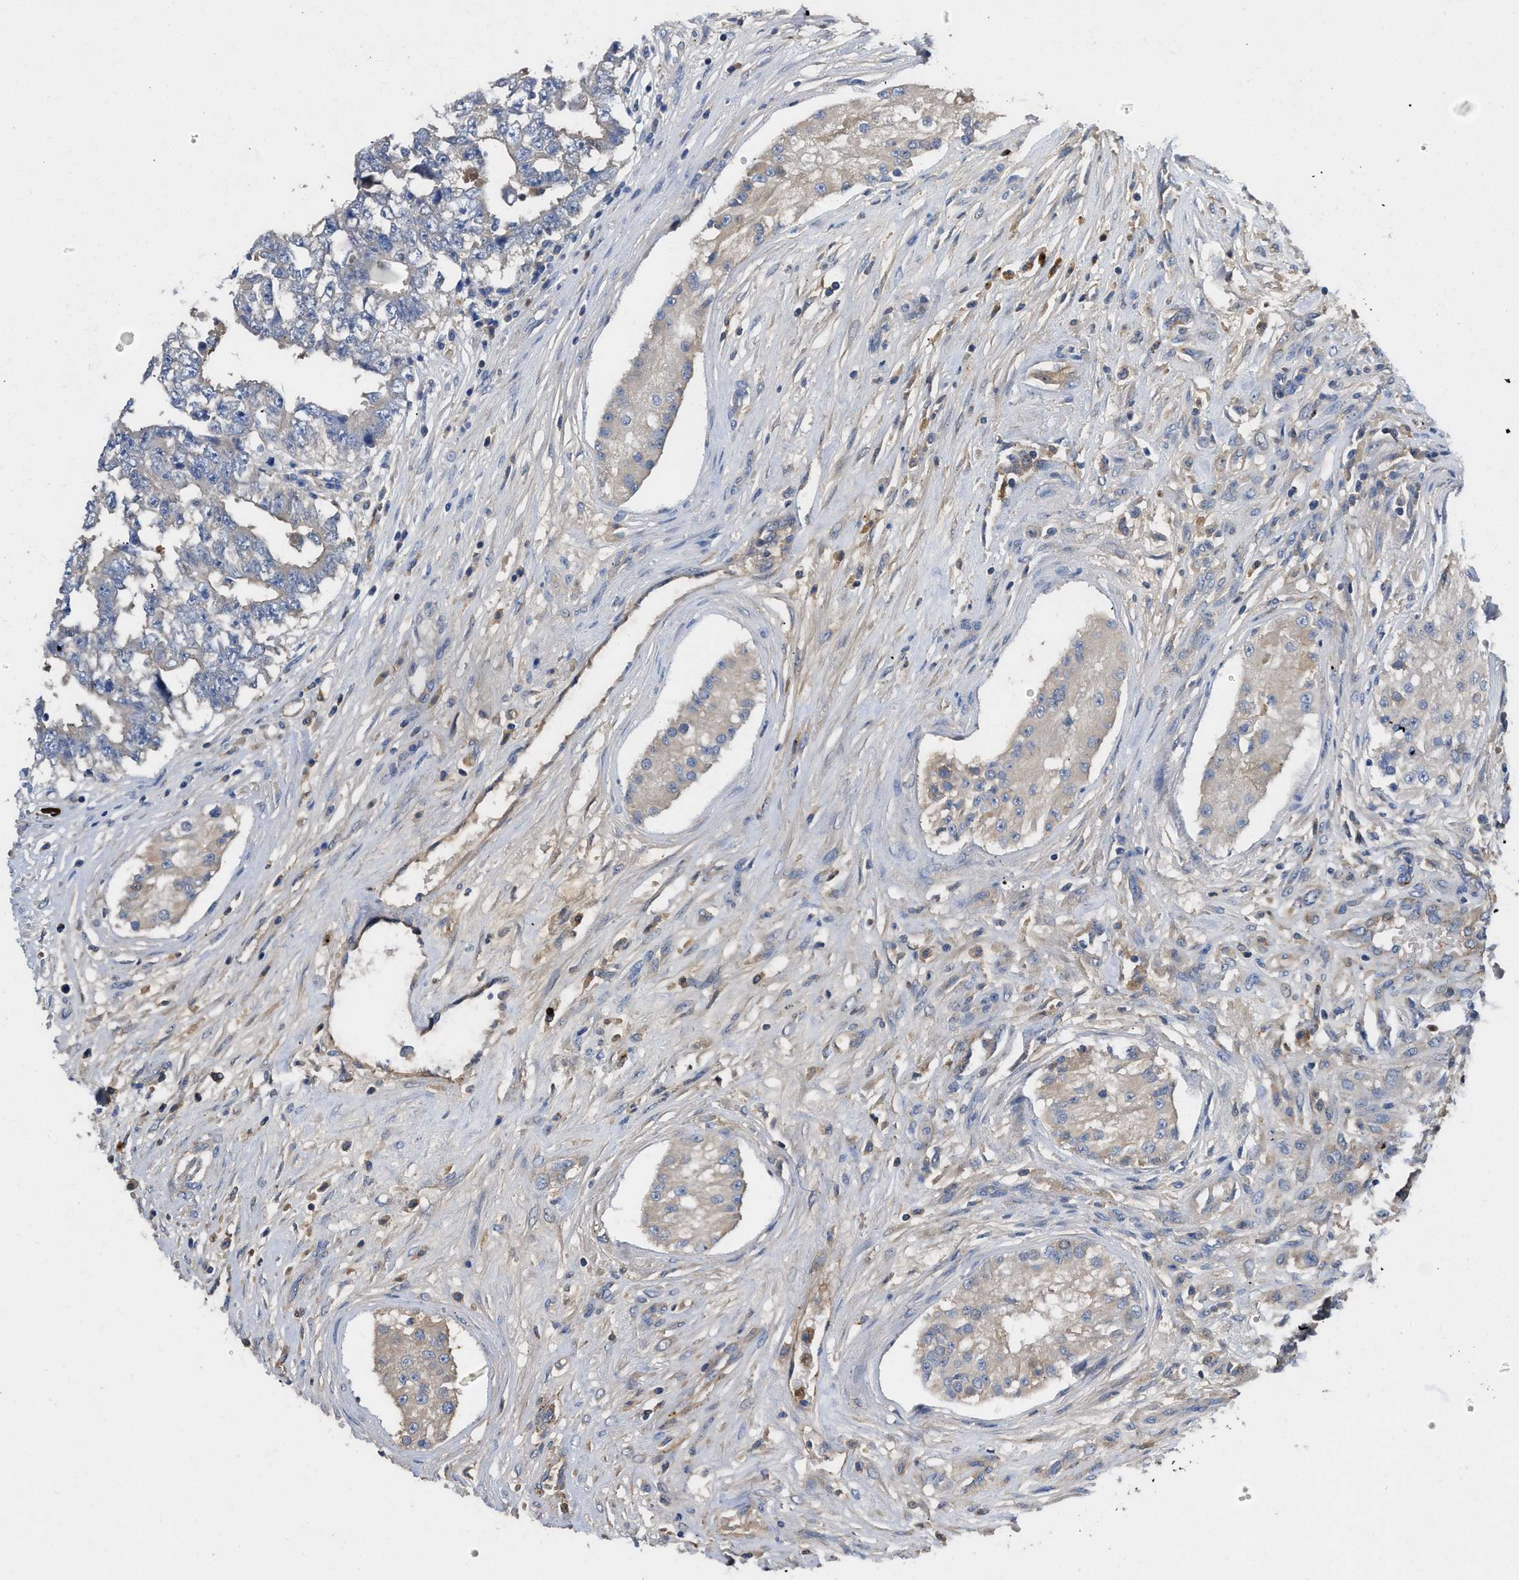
{"staining": {"intensity": "negative", "quantity": "none", "location": "none"}, "tissue": "testis cancer", "cell_type": "Tumor cells", "image_type": "cancer", "snomed": [{"axis": "morphology", "description": "Carcinoma, Embryonal, NOS"}, {"axis": "topography", "description": "Testis"}], "caption": "DAB (3,3'-diaminobenzidine) immunohistochemical staining of embryonal carcinoma (testis) displays no significant staining in tumor cells.", "gene": "SPEG", "patient": {"sex": "male", "age": 25}}